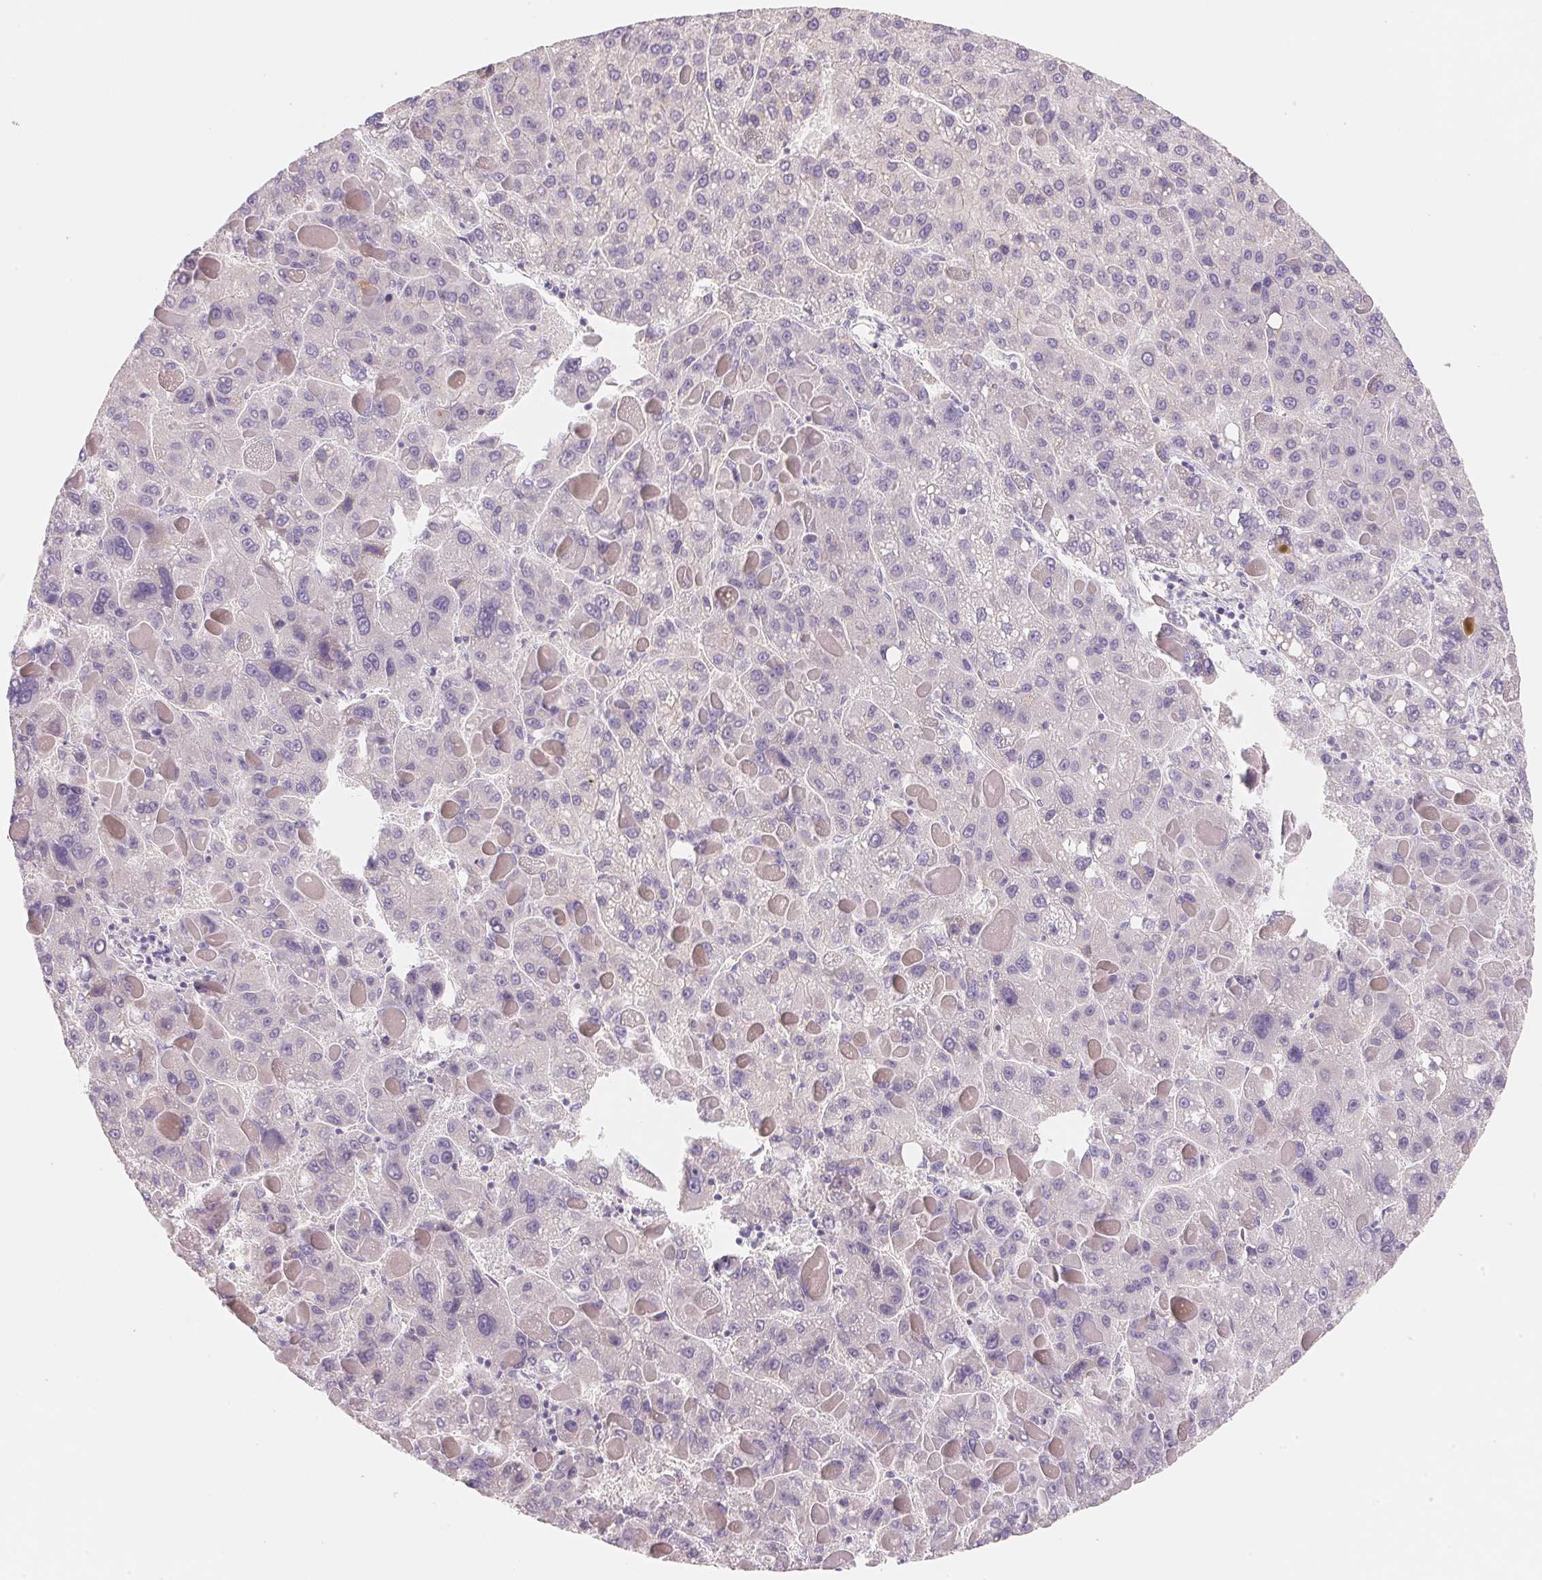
{"staining": {"intensity": "negative", "quantity": "none", "location": "none"}, "tissue": "liver cancer", "cell_type": "Tumor cells", "image_type": "cancer", "snomed": [{"axis": "morphology", "description": "Carcinoma, Hepatocellular, NOS"}, {"axis": "topography", "description": "Liver"}], "caption": "Image shows no protein expression in tumor cells of liver cancer (hepatocellular carcinoma) tissue.", "gene": "MCOLN3", "patient": {"sex": "female", "age": 82}}